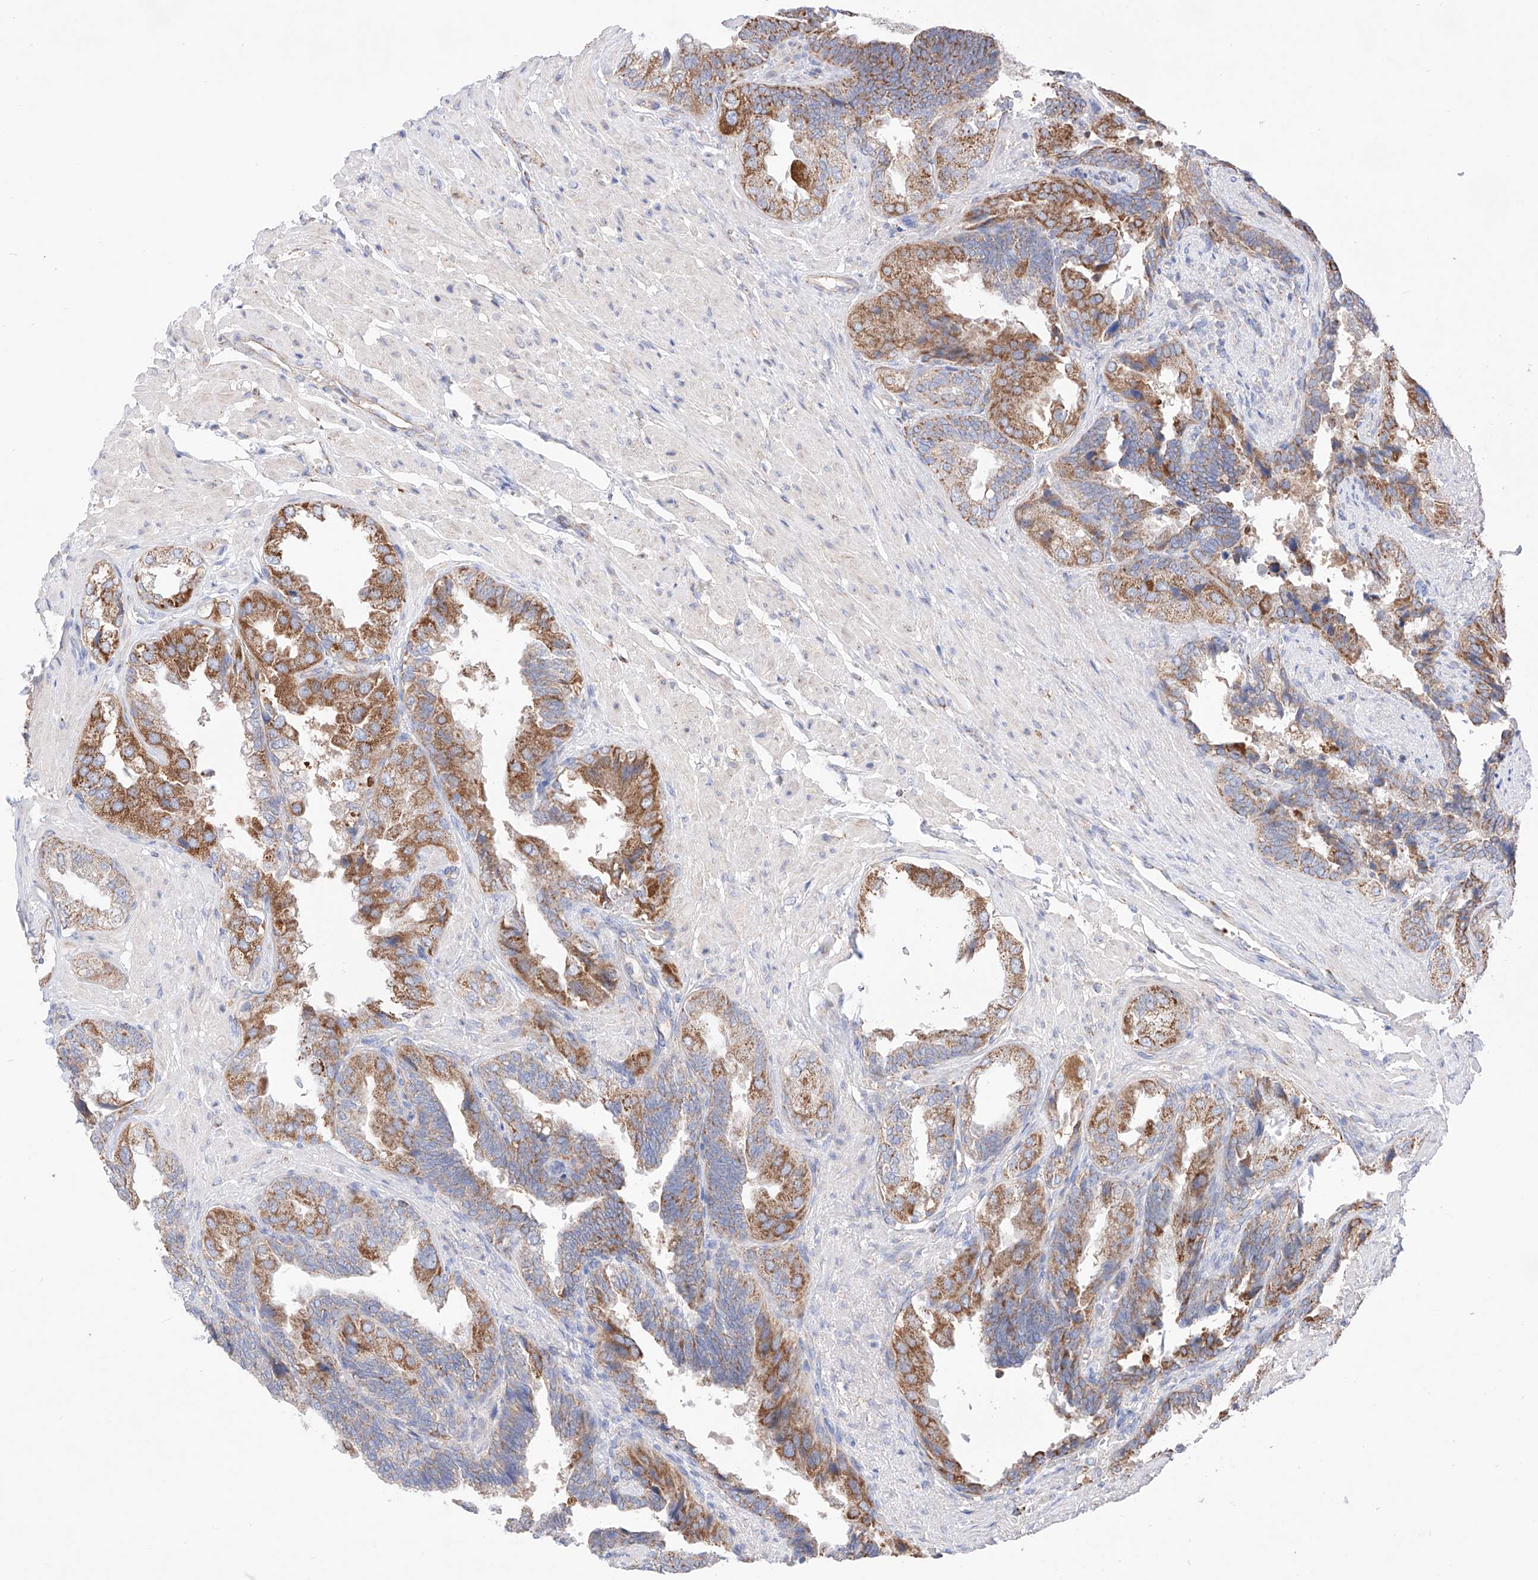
{"staining": {"intensity": "moderate", "quantity": "25%-75%", "location": "cytoplasmic/membranous"}, "tissue": "seminal vesicle", "cell_type": "Glandular cells", "image_type": "normal", "snomed": [{"axis": "morphology", "description": "Normal tissue, NOS"}, {"axis": "topography", "description": "Seminal veicle"}, {"axis": "topography", "description": "Peripheral nerve tissue"}], "caption": "Immunohistochemistry (DAB (3,3'-diaminobenzidine)) staining of benign seminal vesicle reveals moderate cytoplasmic/membranous protein positivity in about 25%-75% of glandular cells.", "gene": "KTI12", "patient": {"sex": "male", "age": 63}}